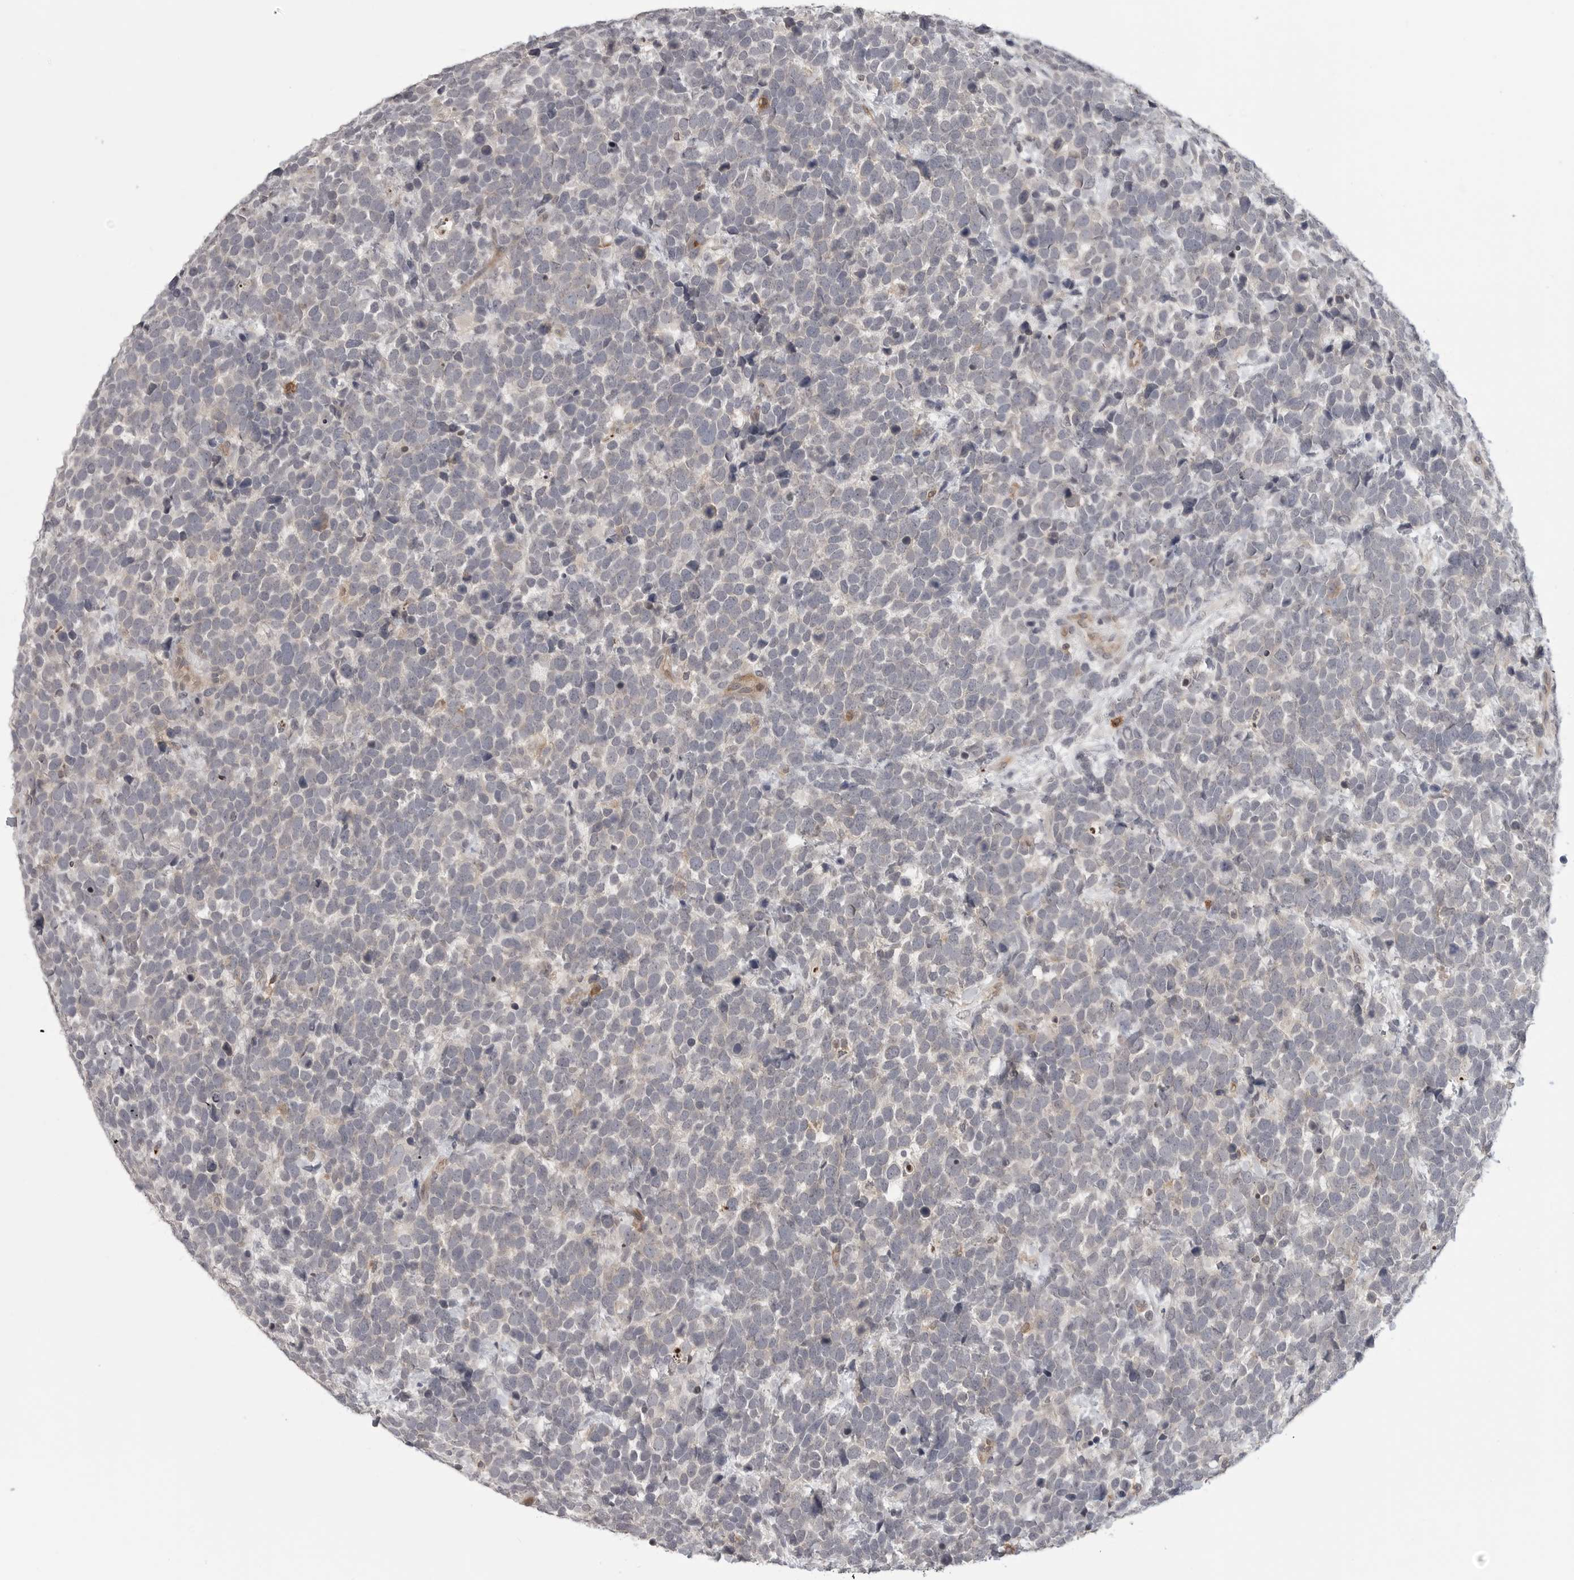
{"staining": {"intensity": "negative", "quantity": "none", "location": "none"}, "tissue": "urothelial cancer", "cell_type": "Tumor cells", "image_type": "cancer", "snomed": [{"axis": "morphology", "description": "Urothelial carcinoma, High grade"}, {"axis": "topography", "description": "Urinary bladder"}], "caption": "IHC image of neoplastic tissue: human urothelial cancer stained with DAB (3,3'-diaminobenzidine) reveals no significant protein staining in tumor cells.", "gene": "IFNGR1", "patient": {"sex": "female", "age": 82}}